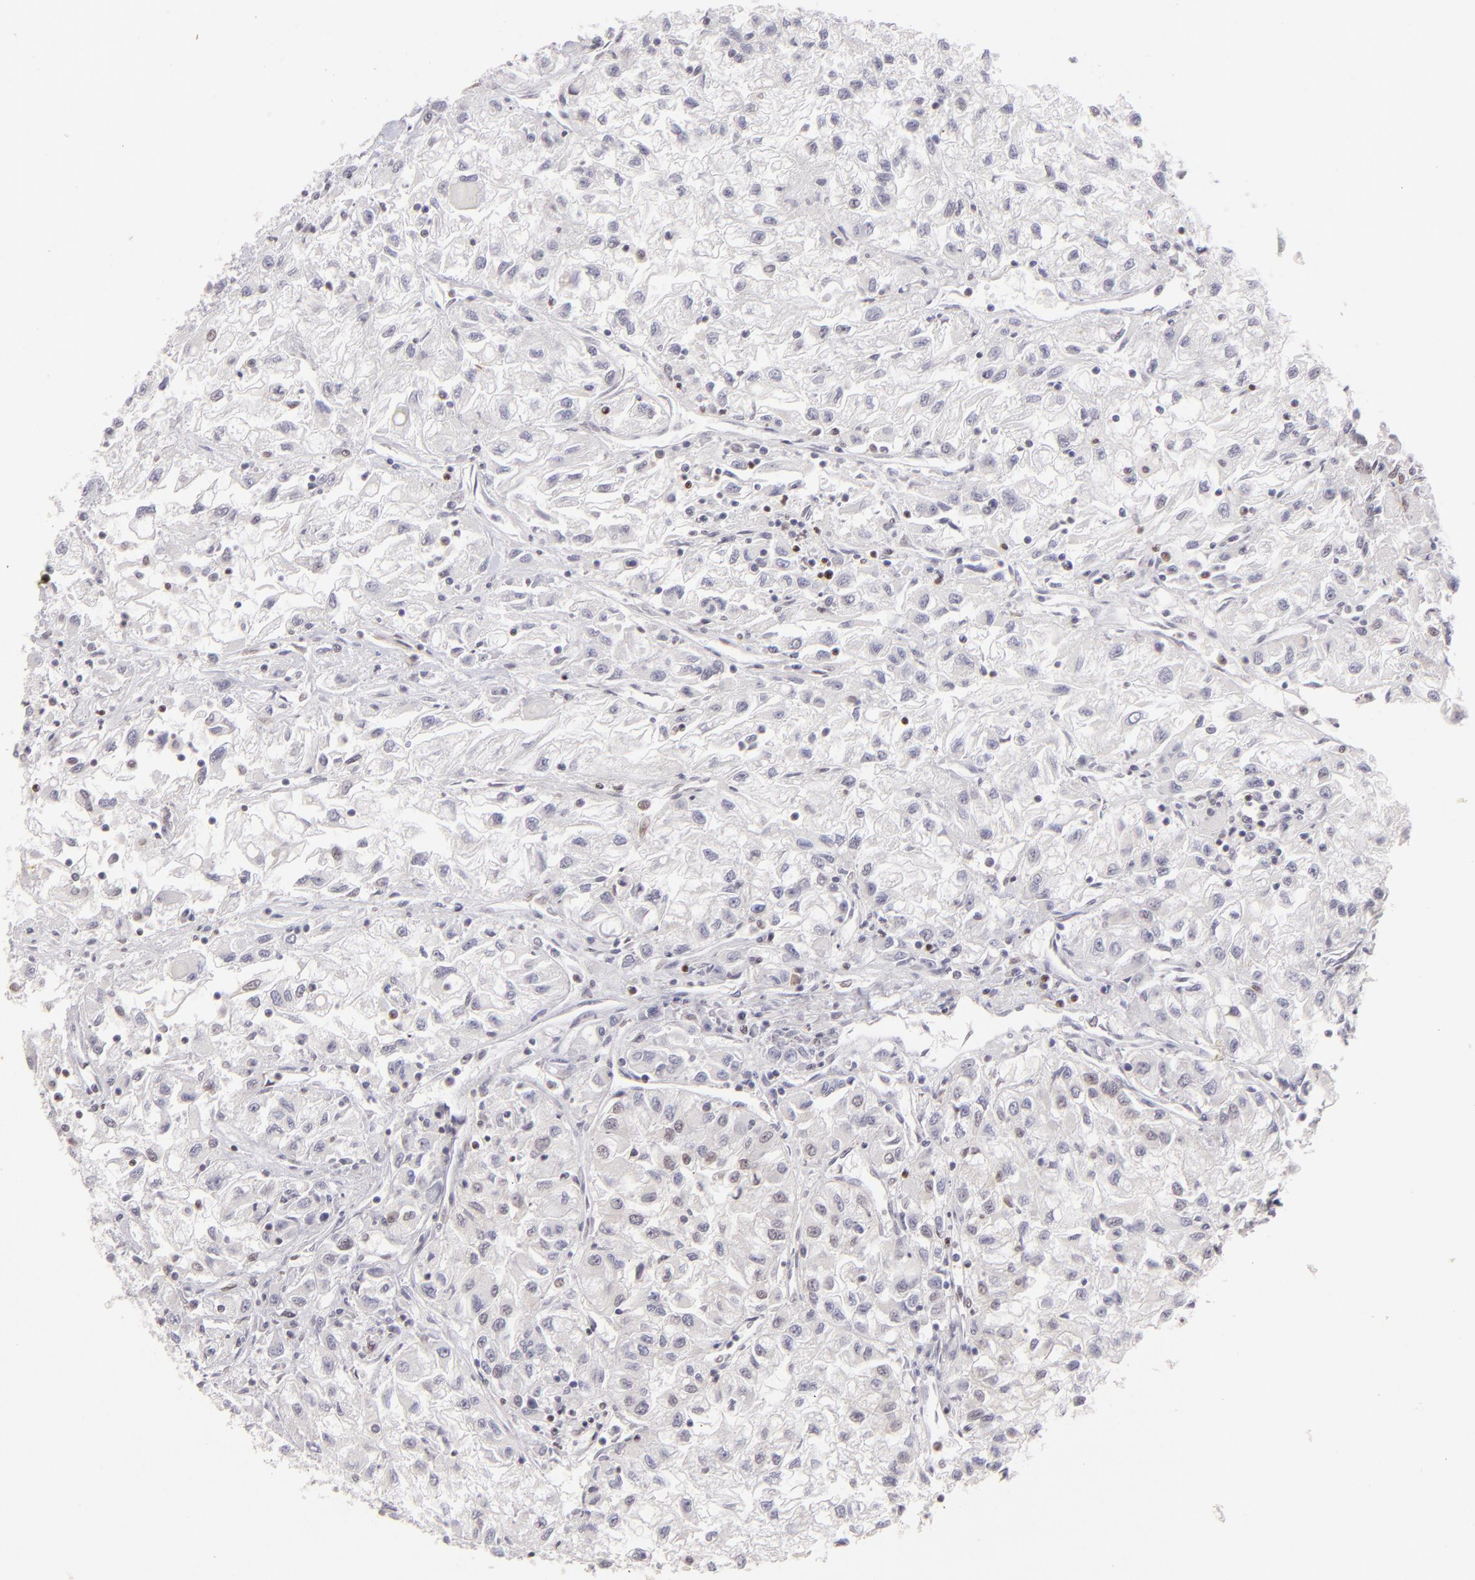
{"staining": {"intensity": "negative", "quantity": "none", "location": "none"}, "tissue": "renal cancer", "cell_type": "Tumor cells", "image_type": "cancer", "snomed": [{"axis": "morphology", "description": "Adenocarcinoma, NOS"}, {"axis": "topography", "description": "Kidney"}], "caption": "The micrograph demonstrates no significant positivity in tumor cells of renal adenocarcinoma. (Stains: DAB (3,3'-diaminobenzidine) IHC with hematoxylin counter stain, Microscopy: brightfield microscopy at high magnification).", "gene": "POU2F1", "patient": {"sex": "male", "age": 59}}